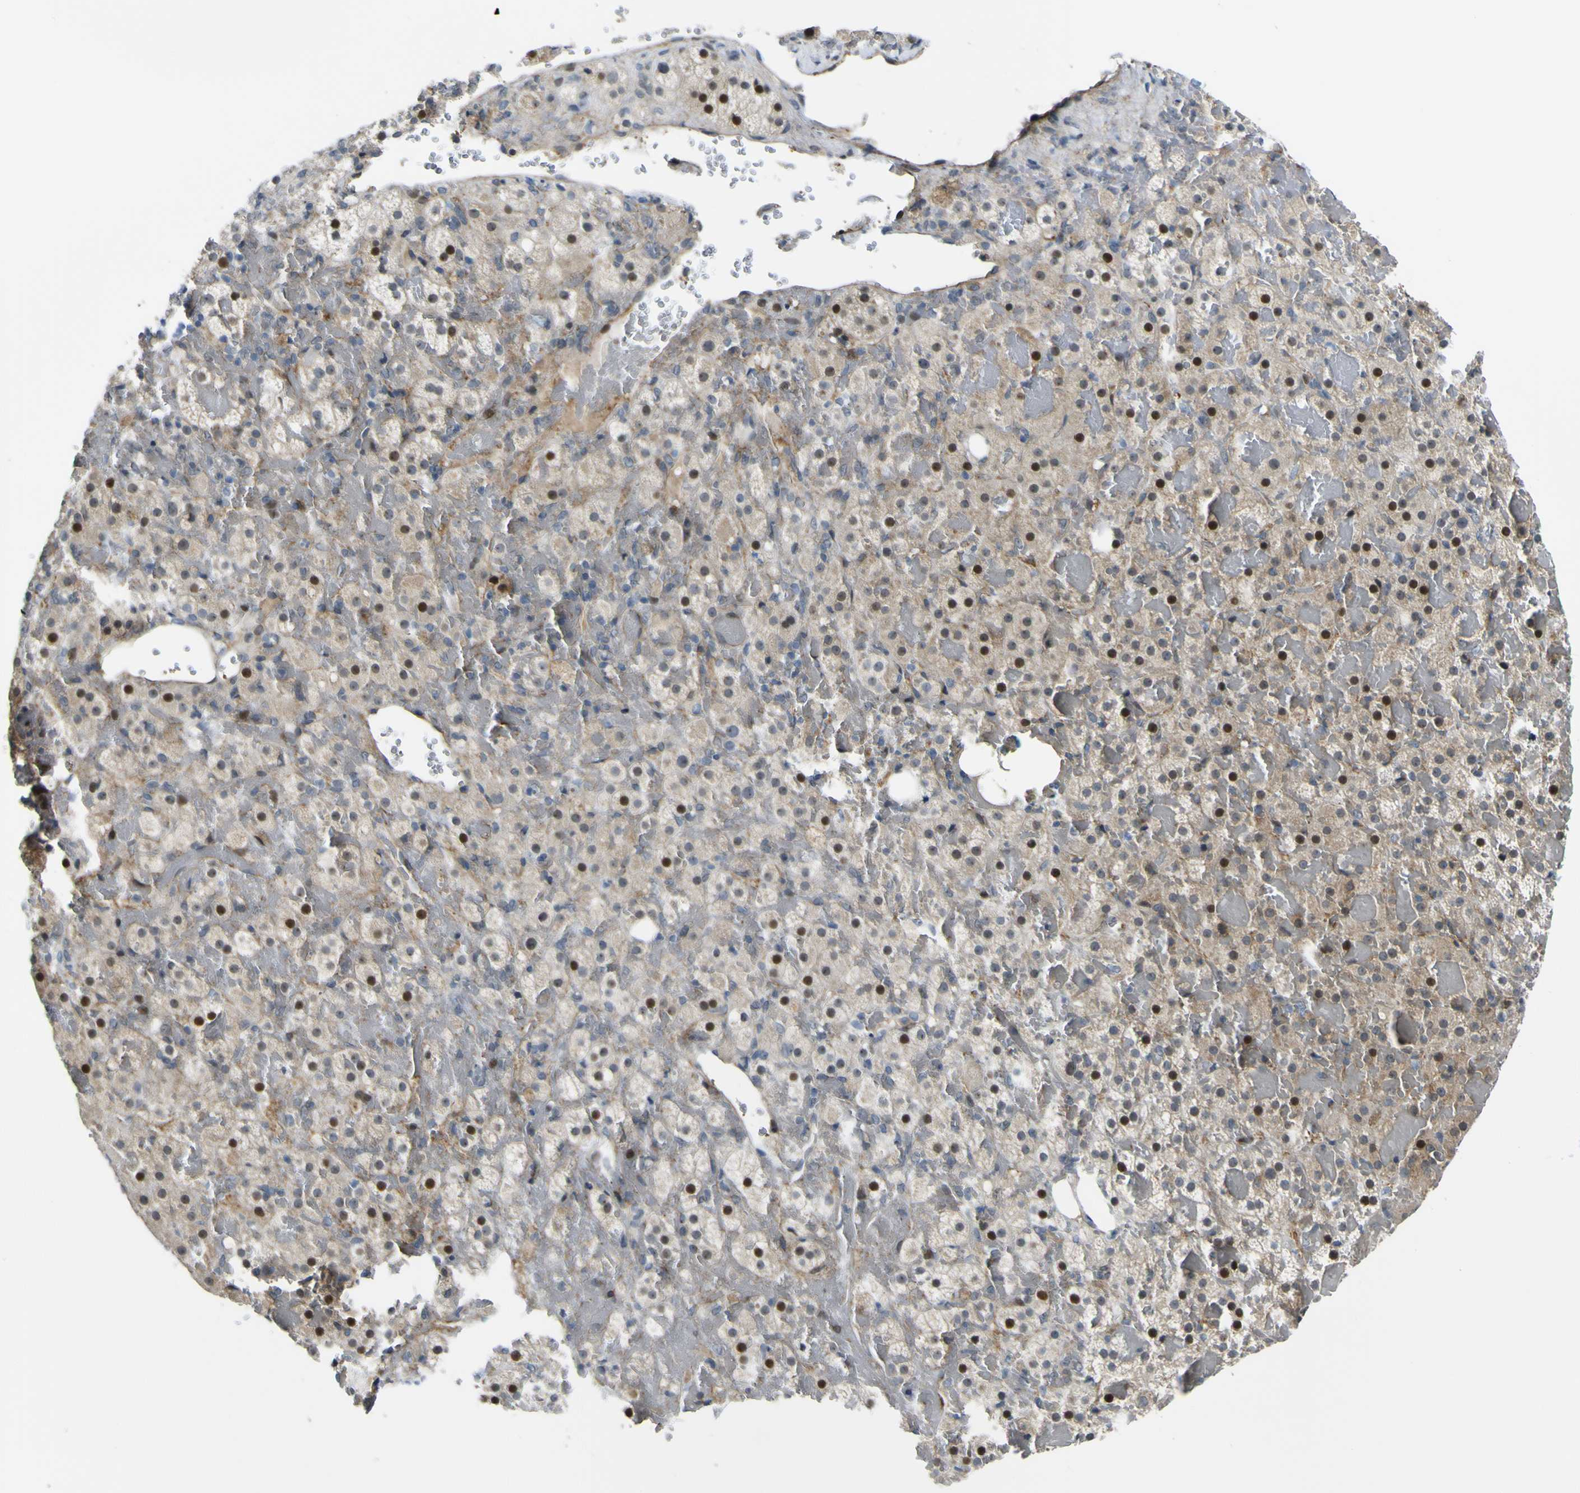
{"staining": {"intensity": "strong", "quantity": "25%-75%", "location": "cytoplasmic/membranous,nuclear"}, "tissue": "adrenal gland", "cell_type": "Glandular cells", "image_type": "normal", "snomed": [{"axis": "morphology", "description": "Normal tissue, NOS"}, {"axis": "topography", "description": "Adrenal gland"}], "caption": "Immunohistochemistry (IHC) of normal human adrenal gland demonstrates high levels of strong cytoplasmic/membranous,nuclear expression in about 25%-75% of glandular cells. The staining is performed using DAB (3,3'-diaminobenzidine) brown chromogen to label protein expression. The nuclei are counter-stained blue using hematoxylin.", "gene": "KDM7A", "patient": {"sex": "female", "age": 59}}